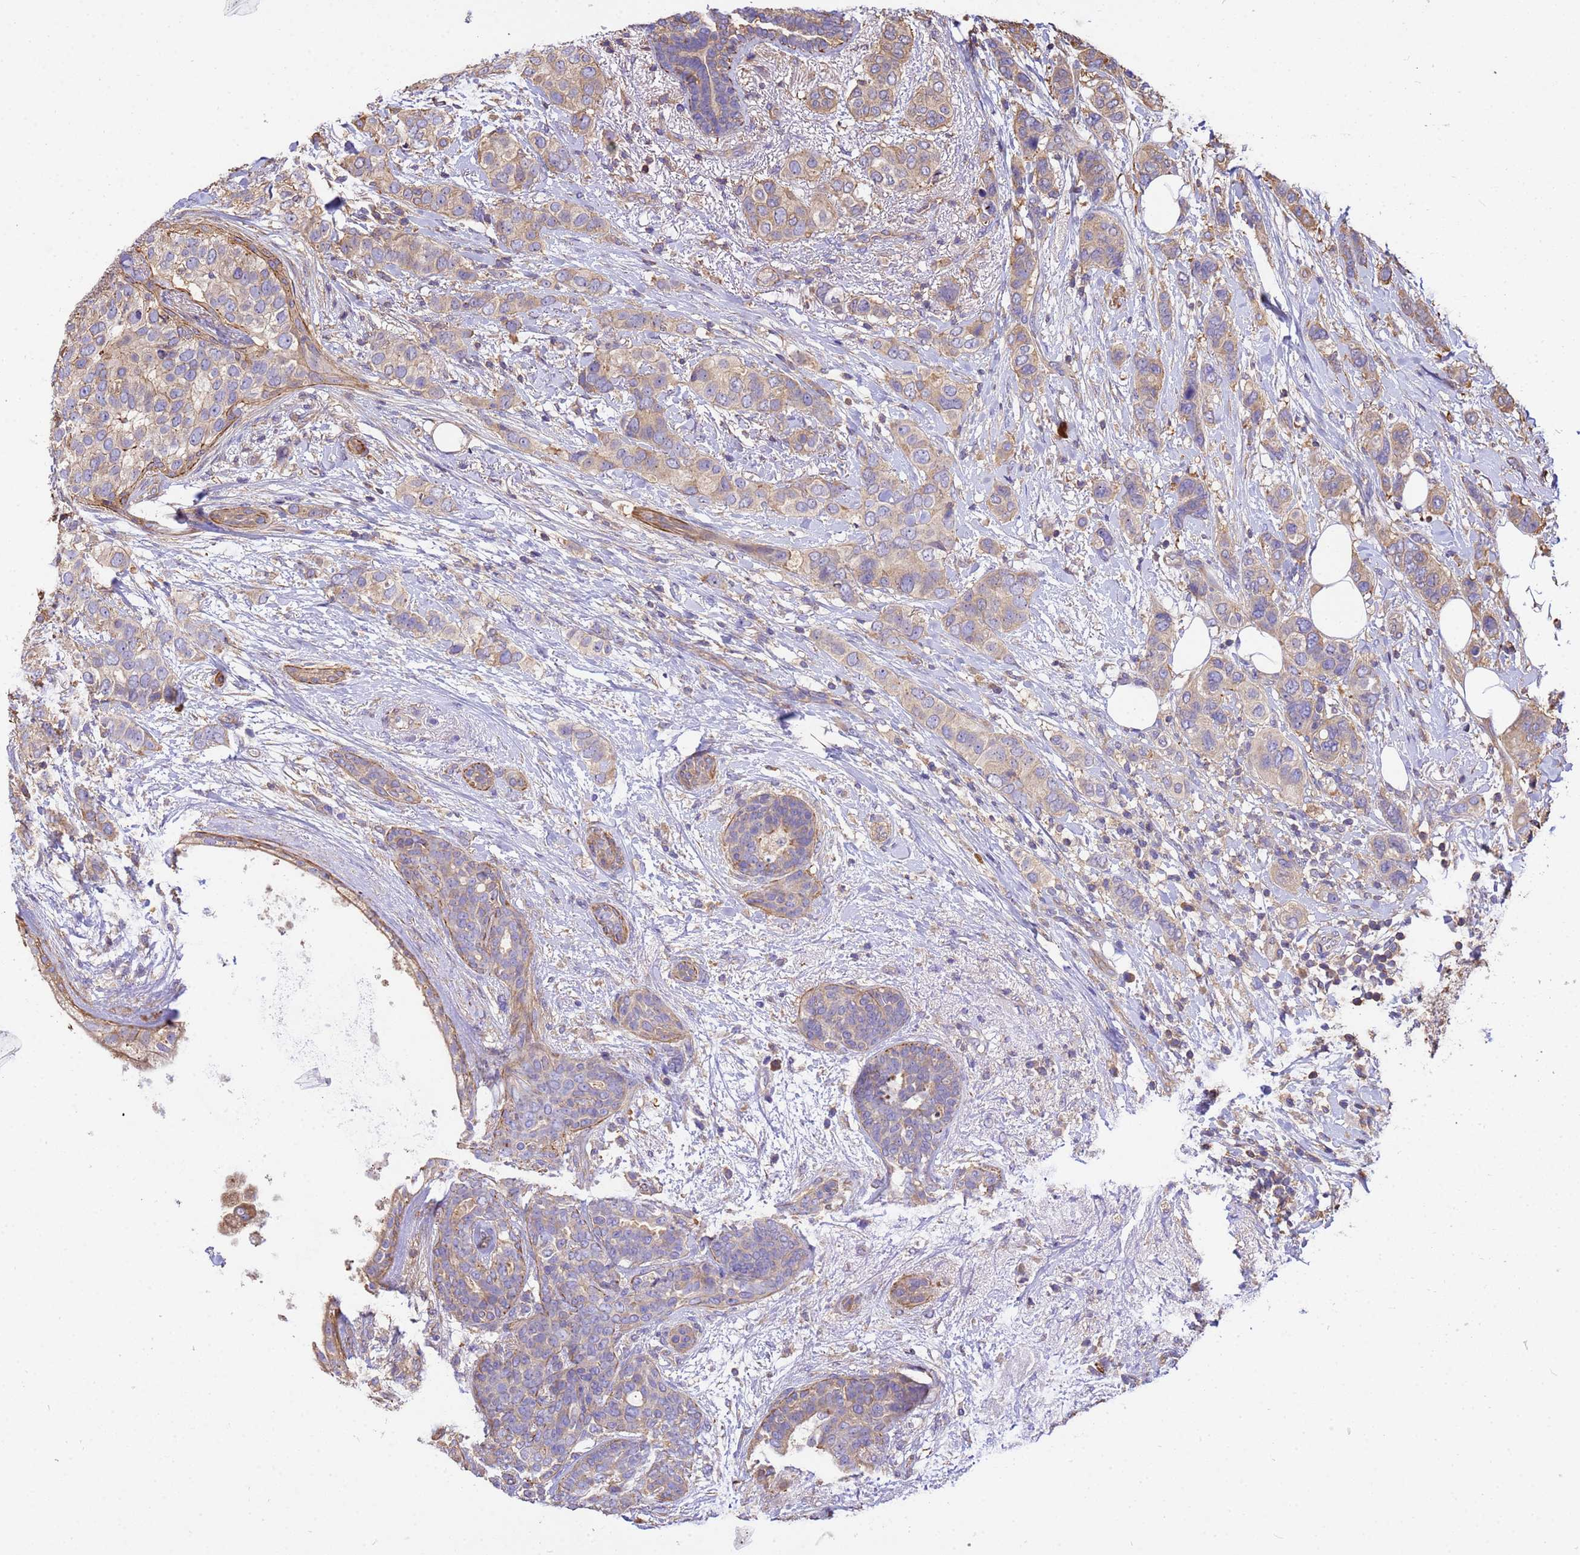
{"staining": {"intensity": "weak", "quantity": "25%-75%", "location": "cytoplasmic/membranous"}, "tissue": "breast cancer", "cell_type": "Tumor cells", "image_type": "cancer", "snomed": [{"axis": "morphology", "description": "Lobular carcinoma"}, {"axis": "topography", "description": "Breast"}], "caption": "Breast lobular carcinoma was stained to show a protein in brown. There is low levels of weak cytoplasmic/membranous positivity in about 25%-75% of tumor cells.", "gene": "WDR64", "patient": {"sex": "female", "age": 51}}